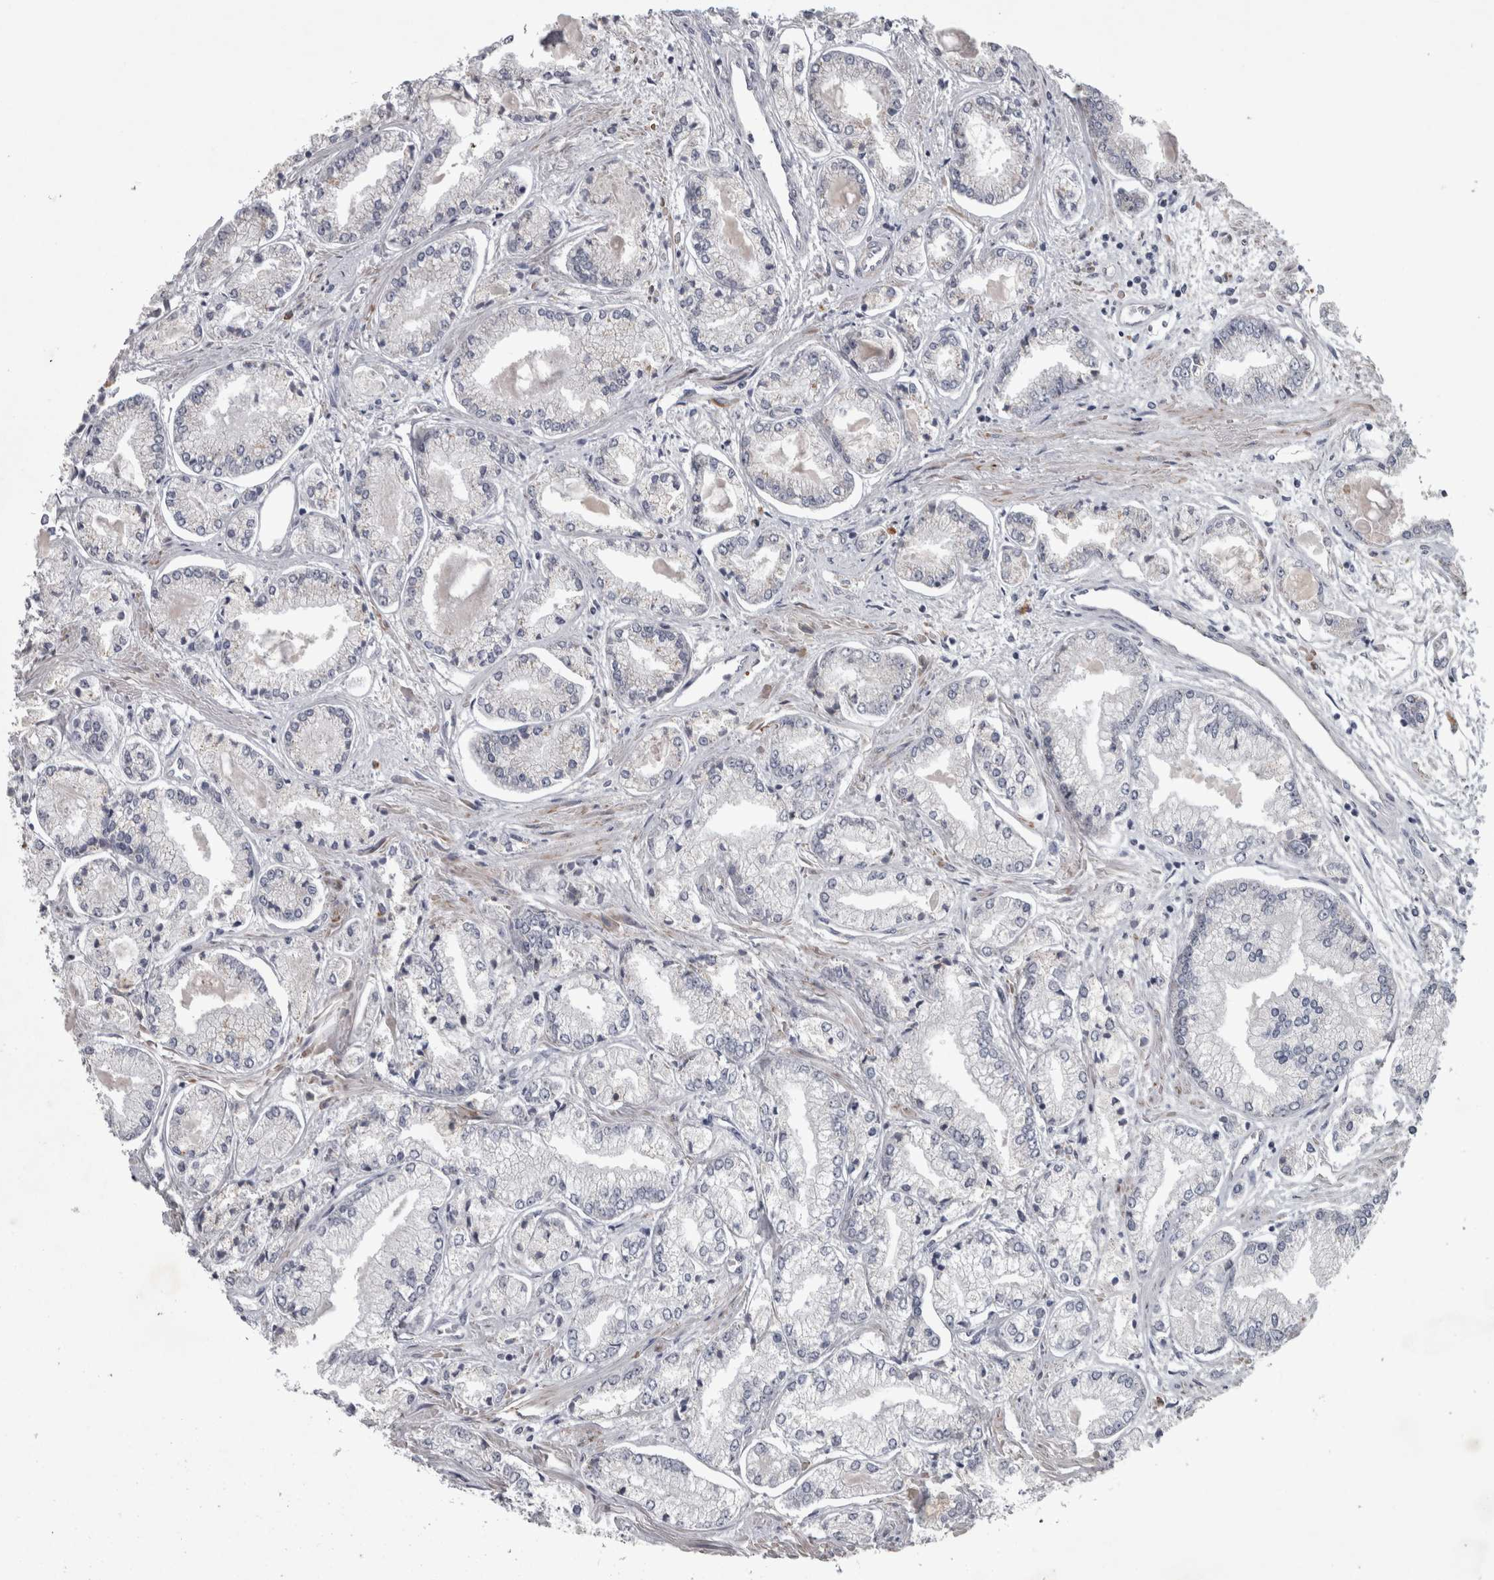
{"staining": {"intensity": "negative", "quantity": "none", "location": "none"}, "tissue": "prostate cancer", "cell_type": "Tumor cells", "image_type": "cancer", "snomed": [{"axis": "morphology", "description": "Adenocarcinoma, Low grade"}, {"axis": "topography", "description": "Prostate"}], "caption": "Immunohistochemical staining of human low-grade adenocarcinoma (prostate) displays no significant positivity in tumor cells.", "gene": "DBT", "patient": {"sex": "male", "age": 52}}